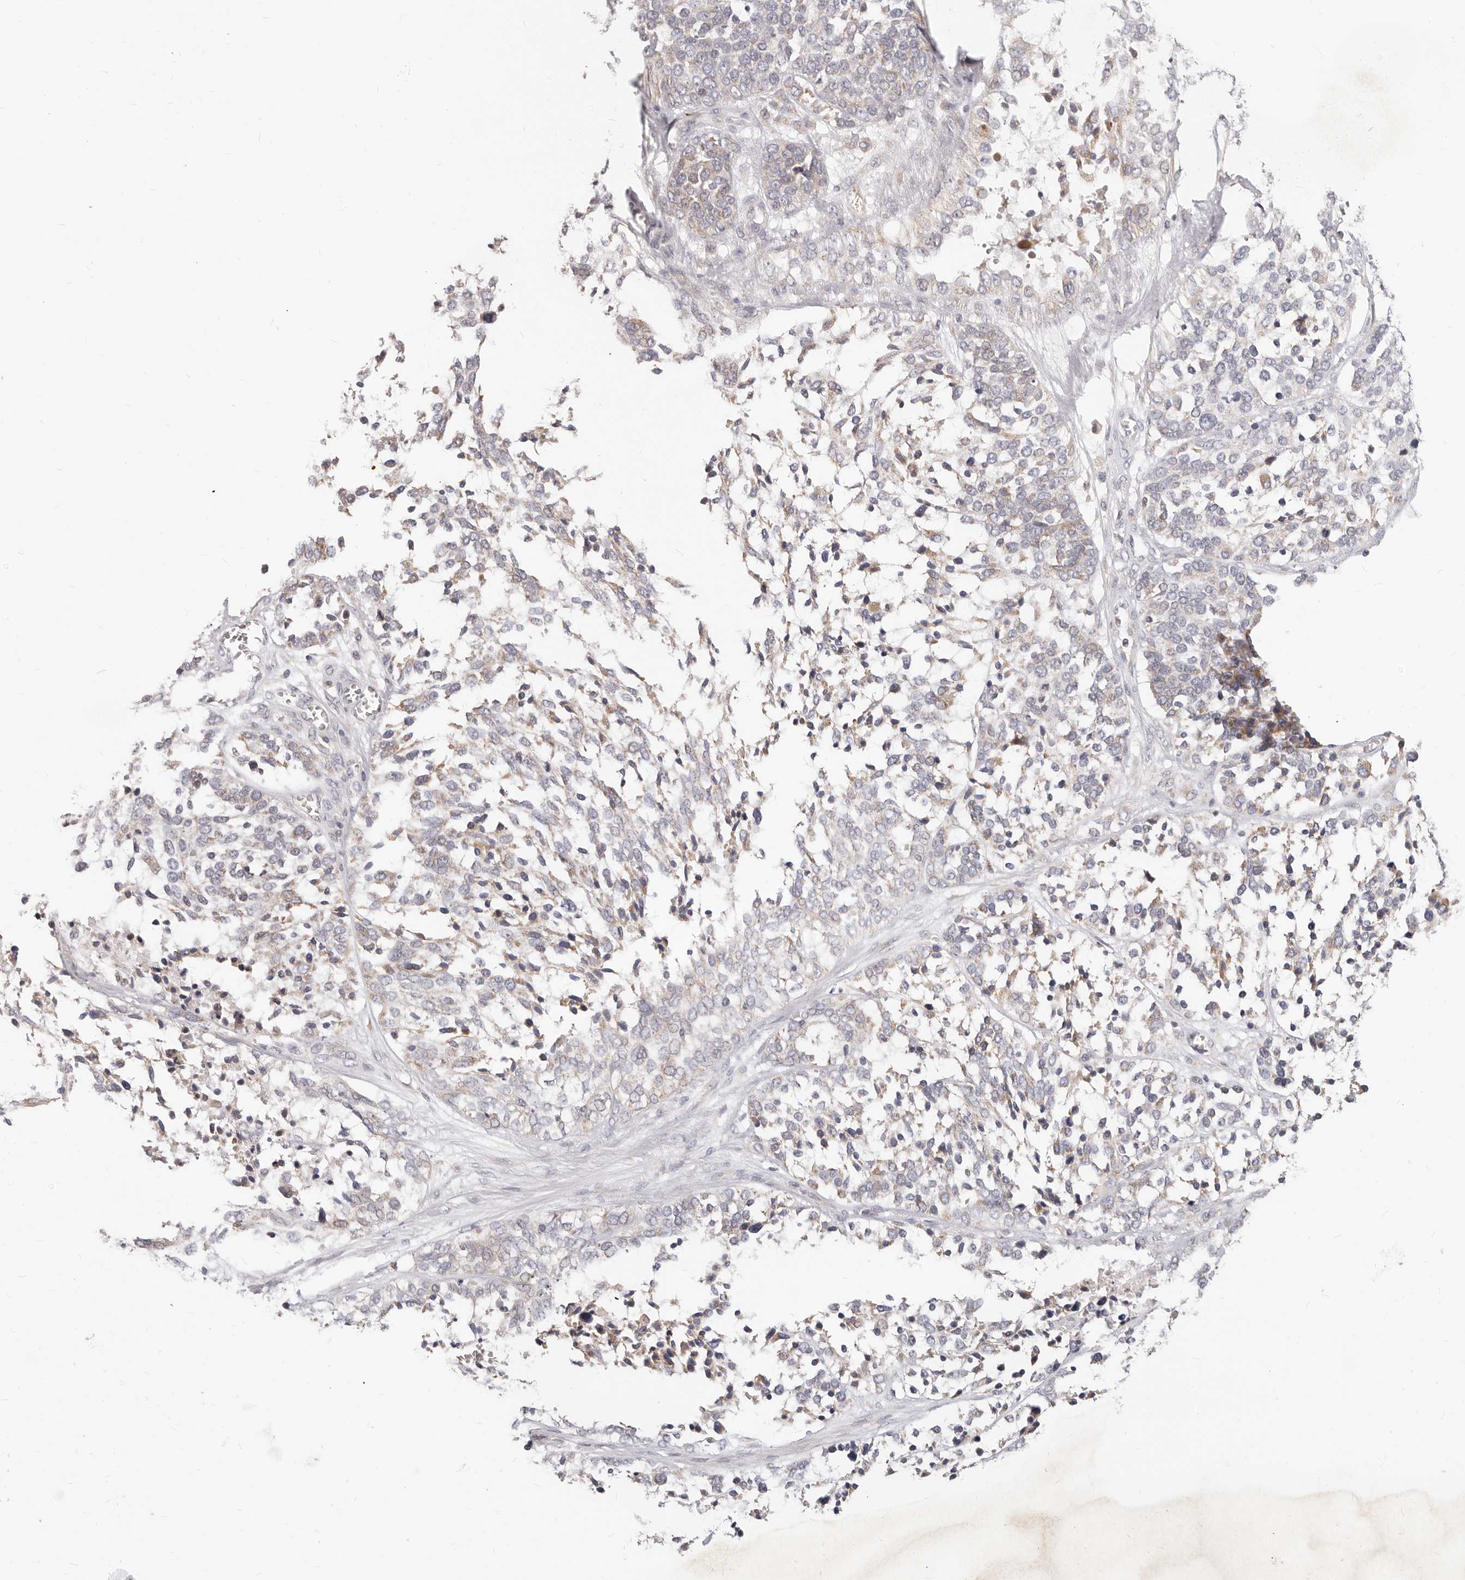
{"staining": {"intensity": "weak", "quantity": "<25%", "location": "cytoplasmic/membranous"}, "tissue": "ovarian cancer", "cell_type": "Tumor cells", "image_type": "cancer", "snomed": [{"axis": "morphology", "description": "Cystadenocarcinoma, serous, NOS"}, {"axis": "topography", "description": "Ovary"}], "caption": "This is a photomicrograph of immunohistochemistry (IHC) staining of ovarian cancer (serous cystadenocarcinoma), which shows no expression in tumor cells. (DAB IHC visualized using brightfield microscopy, high magnification).", "gene": "TFB2M", "patient": {"sex": "female", "age": 44}}